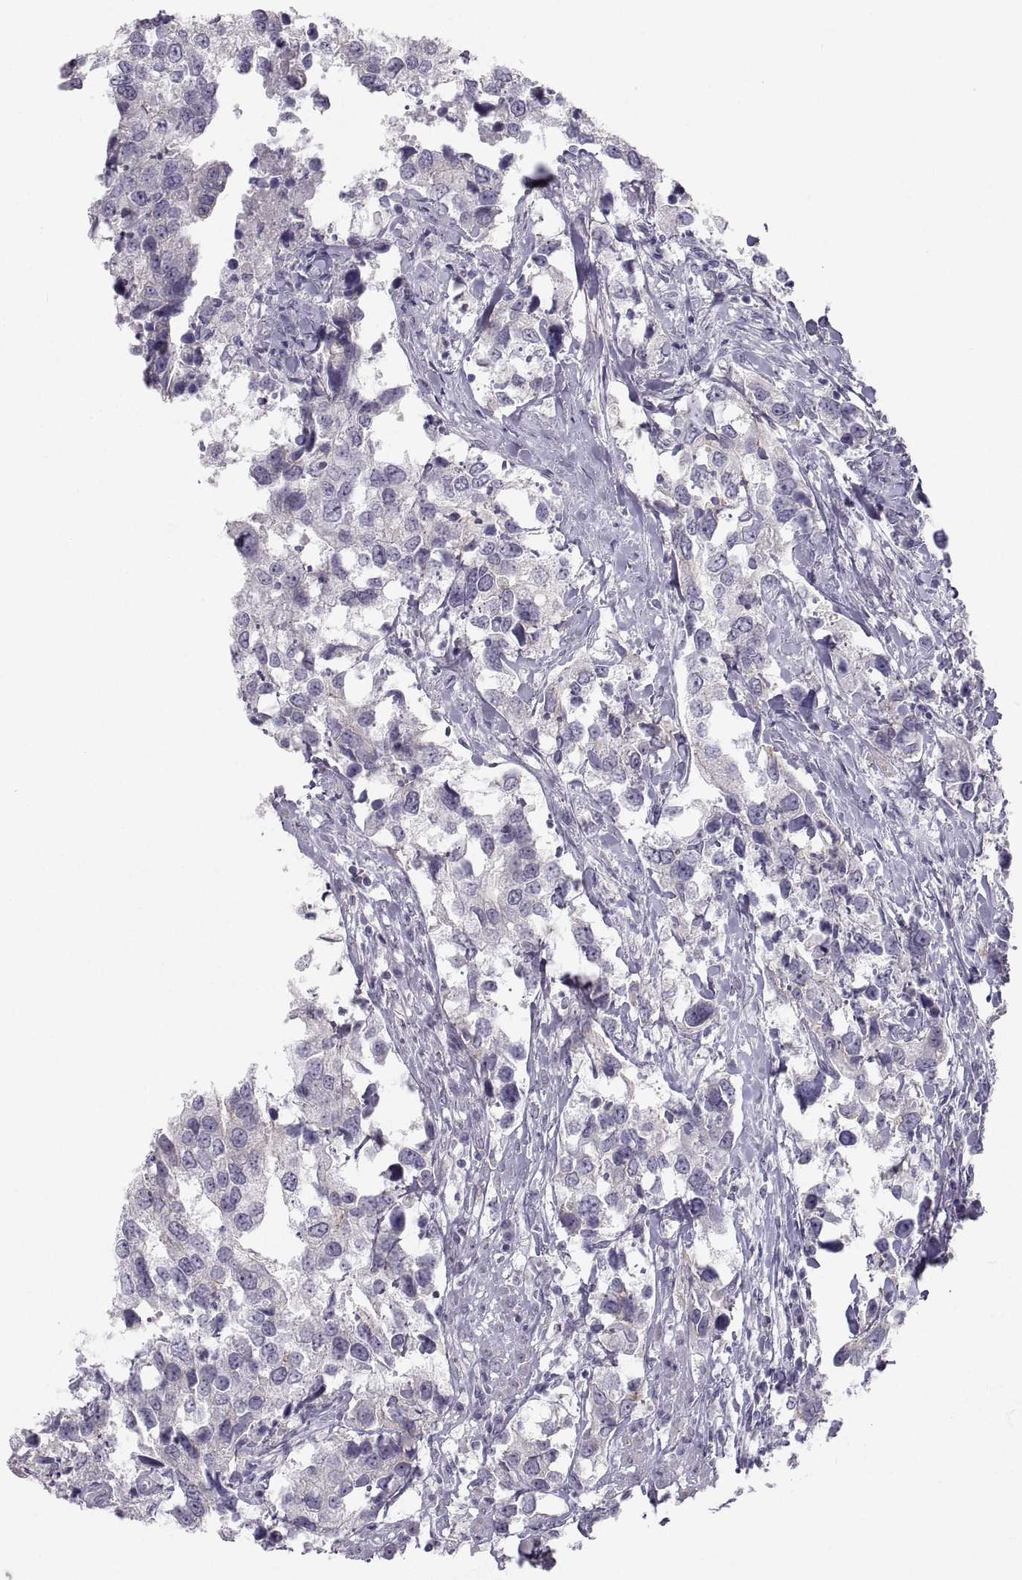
{"staining": {"intensity": "negative", "quantity": "none", "location": "none"}, "tissue": "urothelial cancer", "cell_type": "Tumor cells", "image_type": "cancer", "snomed": [{"axis": "morphology", "description": "Urothelial carcinoma, NOS"}, {"axis": "morphology", "description": "Urothelial carcinoma, High grade"}, {"axis": "topography", "description": "Urinary bladder"}], "caption": "The immunohistochemistry photomicrograph has no significant expression in tumor cells of urothelial cancer tissue.", "gene": "ZNF185", "patient": {"sex": "male", "age": 63}}